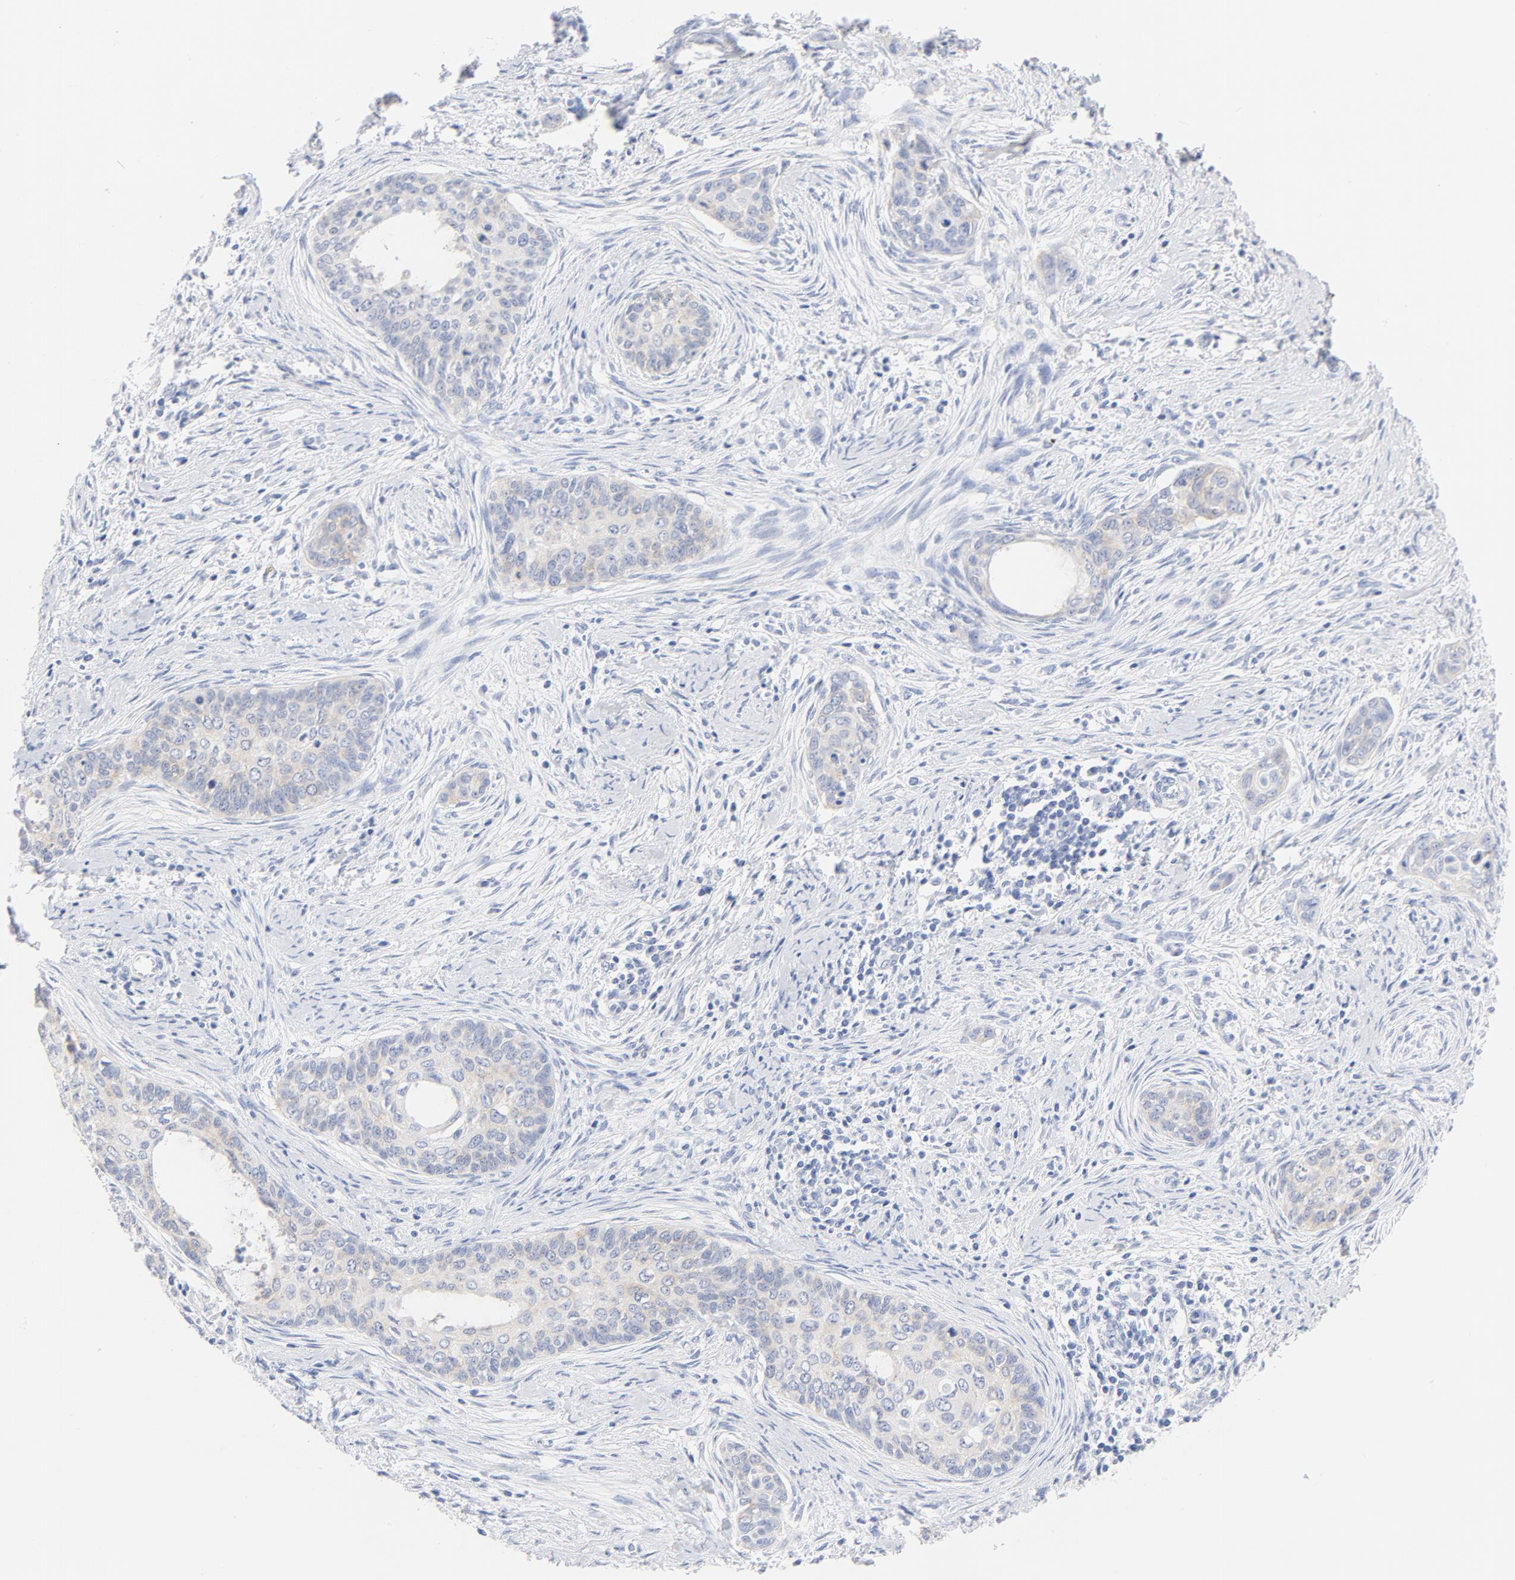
{"staining": {"intensity": "negative", "quantity": "none", "location": "none"}, "tissue": "cervical cancer", "cell_type": "Tumor cells", "image_type": "cancer", "snomed": [{"axis": "morphology", "description": "Squamous cell carcinoma, NOS"}, {"axis": "topography", "description": "Cervix"}], "caption": "An IHC photomicrograph of cervical cancer (squamous cell carcinoma) is shown. There is no staining in tumor cells of cervical cancer (squamous cell carcinoma).", "gene": "FGFR3", "patient": {"sex": "female", "age": 33}}